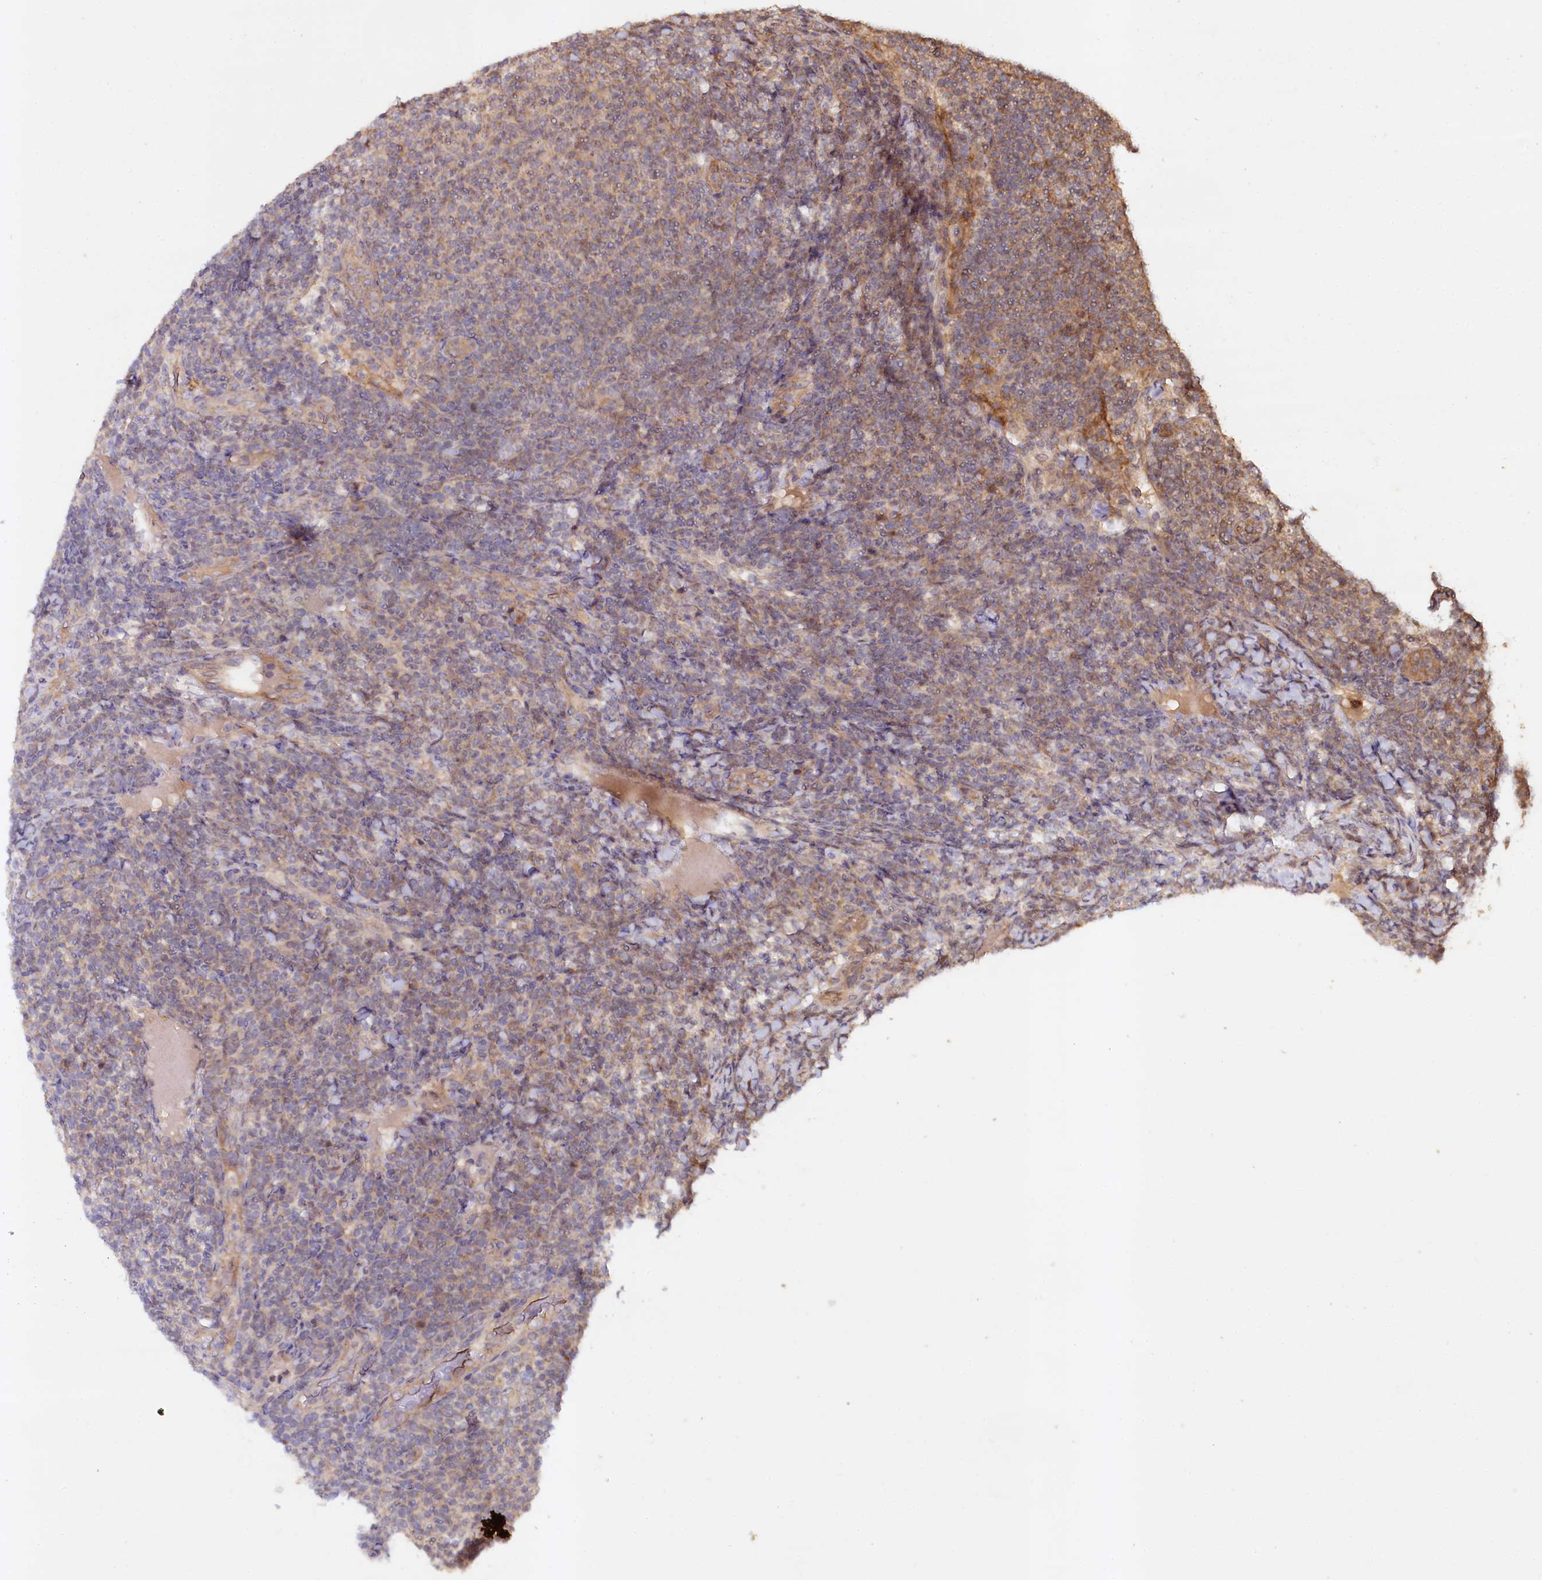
{"staining": {"intensity": "weak", "quantity": "<25%", "location": "cytoplasmic/membranous"}, "tissue": "lymphoma", "cell_type": "Tumor cells", "image_type": "cancer", "snomed": [{"axis": "morphology", "description": "Malignant lymphoma, non-Hodgkin's type, Low grade"}, {"axis": "topography", "description": "Lymph node"}], "caption": "Lymphoma was stained to show a protein in brown. There is no significant positivity in tumor cells.", "gene": "NEDD1", "patient": {"sex": "male", "age": 66}}